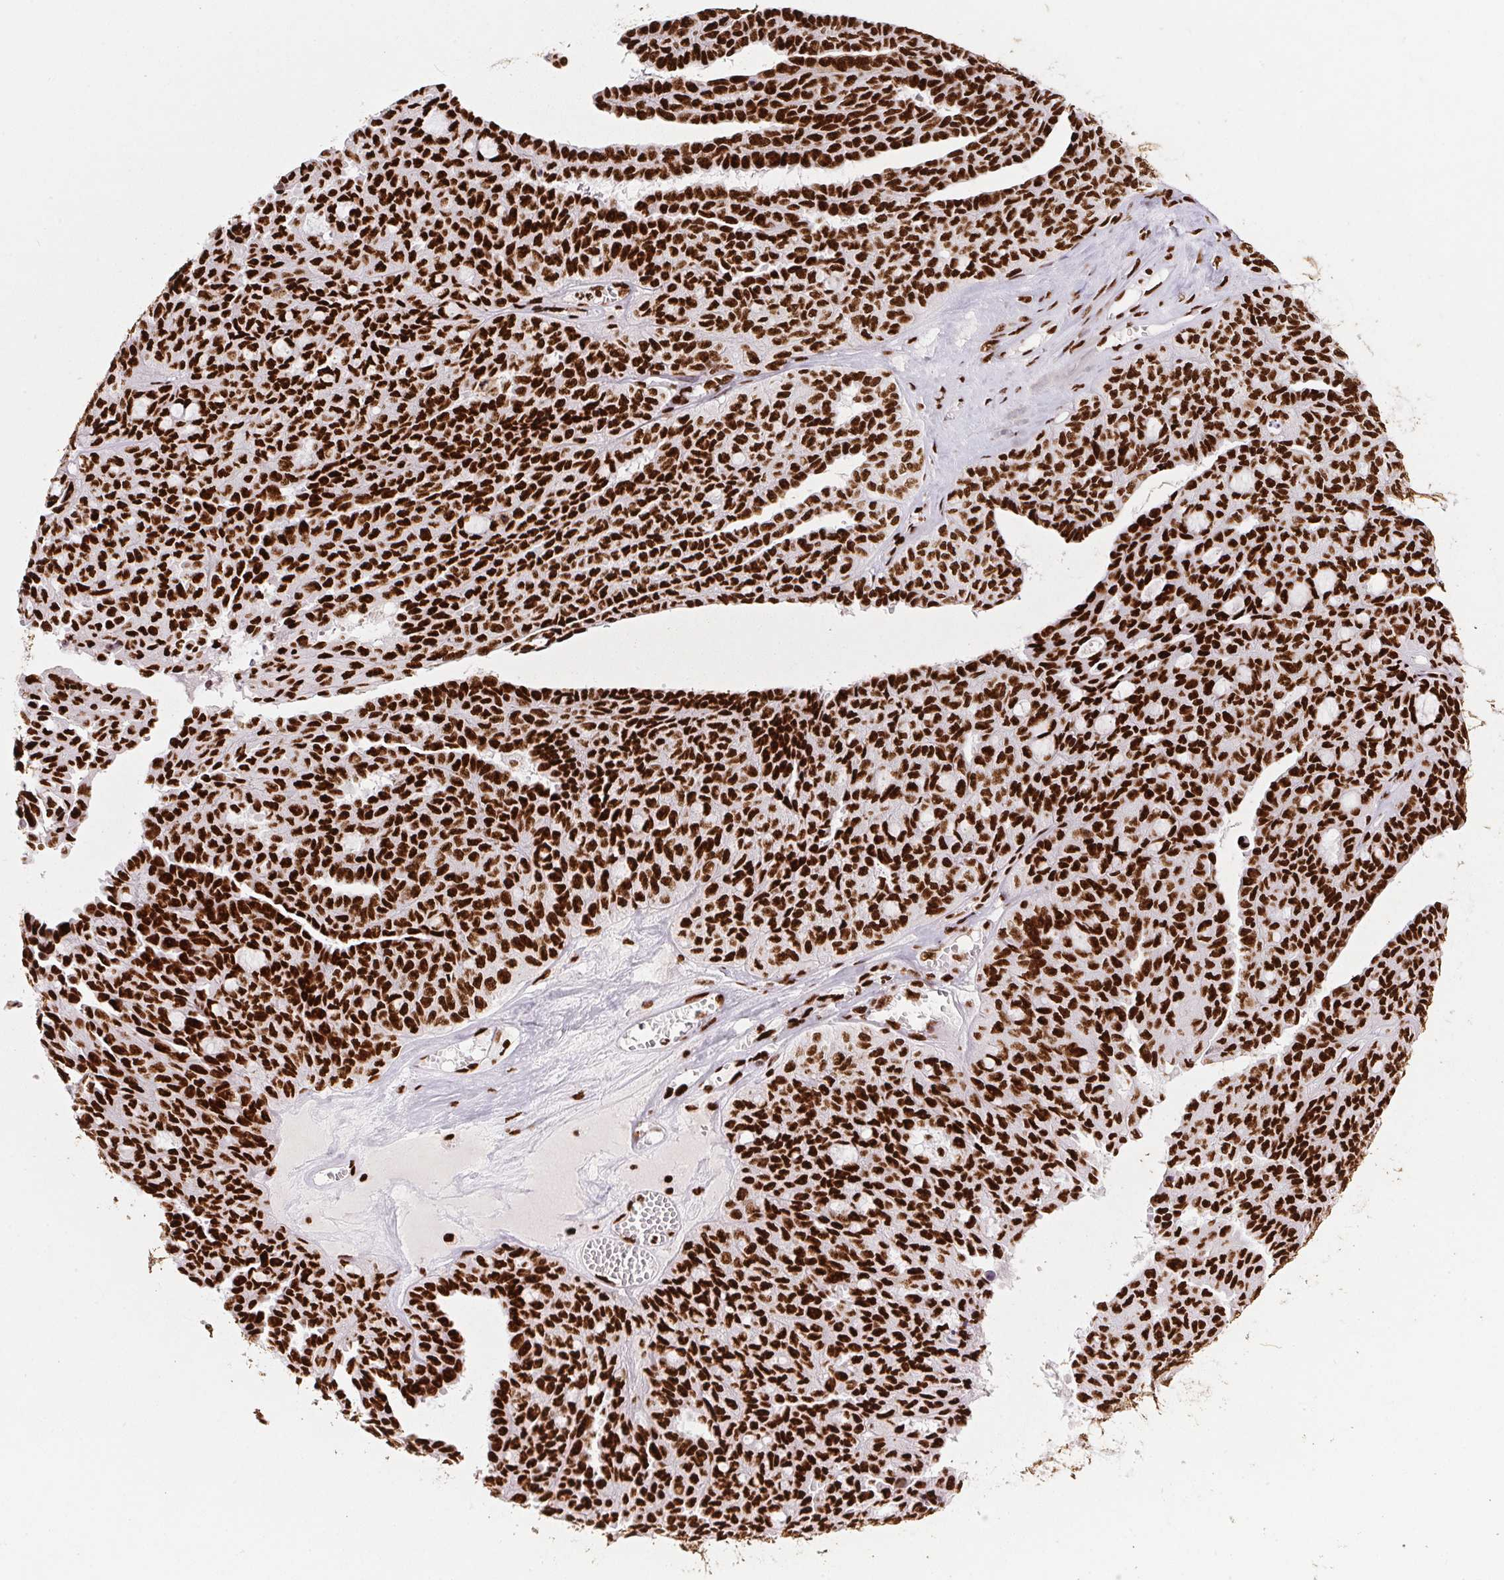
{"staining": {"intensity": "strong", "quantity": ">75%", "location": "nuclear"}, "tissue": "ovarian cancer", "cell_type": "Tumor cells", "image_type": "cancer", "snomed": [{"axis": "morphology", "description": "Cystadenocarcinoma, serous, NOS"}, {"axis": "topography", "description": "Ovary"}], "caption": "DAB (3,3'-diaminobenzidine) immunohistochemical staining of ovarian cancer (serous cystadenocarcinoma) shows strong nuclear protein expression in about >75% of tumor cells. Immunohistochemistry (ihc) stains the protein in brown and the nuclei are stained blue.", "gene": "PAGE3", "patient": {"sex": "female", "age": 71}}